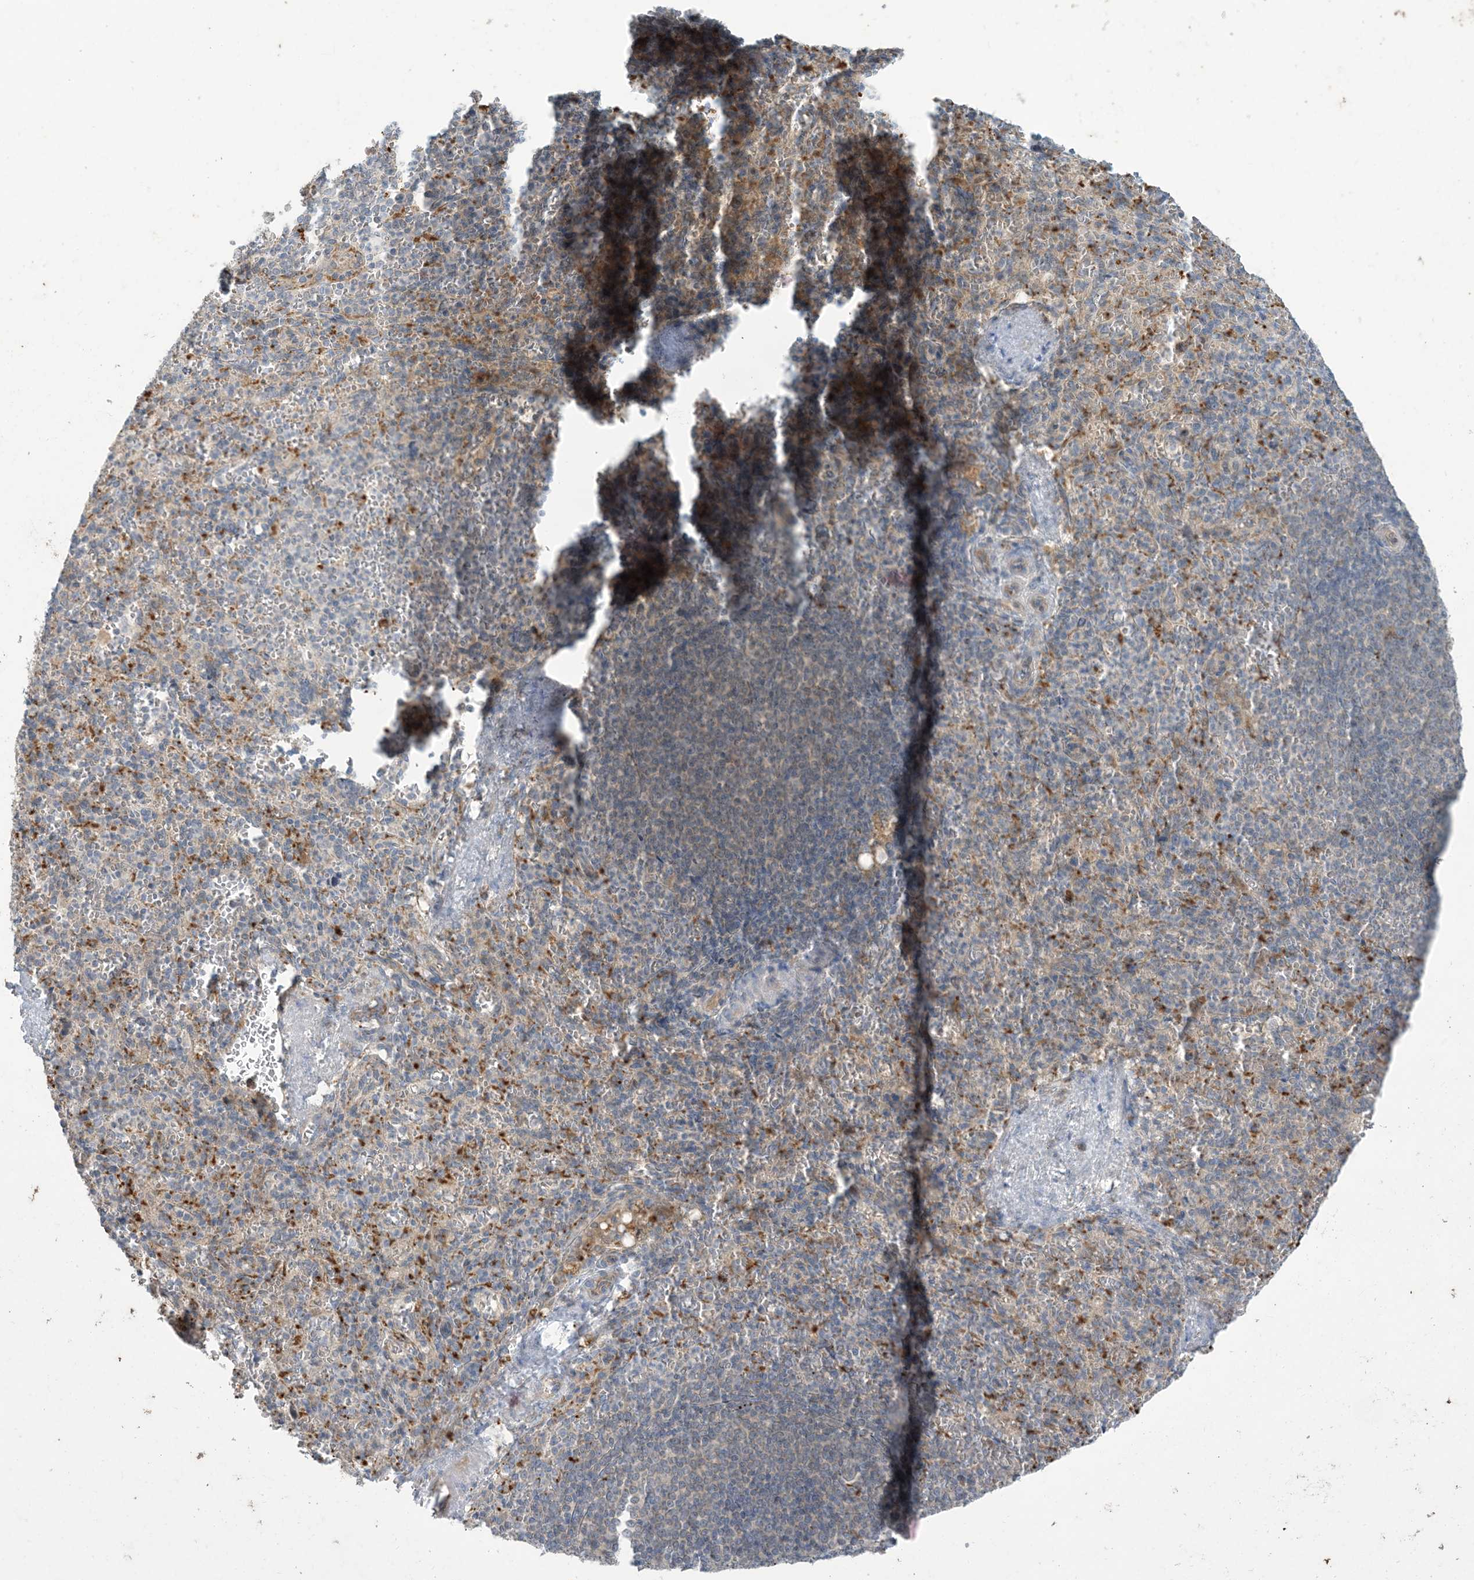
{"staining": {"intensity": "negative", "quantity": "none", "location": "none"}, "tissue": "spleen", "cell_type": "Cells in red pulp", "image_type": "normal", "snomed": [{"axis": "morphology", "description": "Normal tissue, NOS"}, {"axis": "topography", "description": "Spleen"}], "caption": "High power microscopy micrograph of an immunohistochemistry histopathology image of unremarkable spleen, revealing no significant staining in cells in red pulp.", "gene": "MRPS18A", "patient": {"sex": "female", "age": 74}}